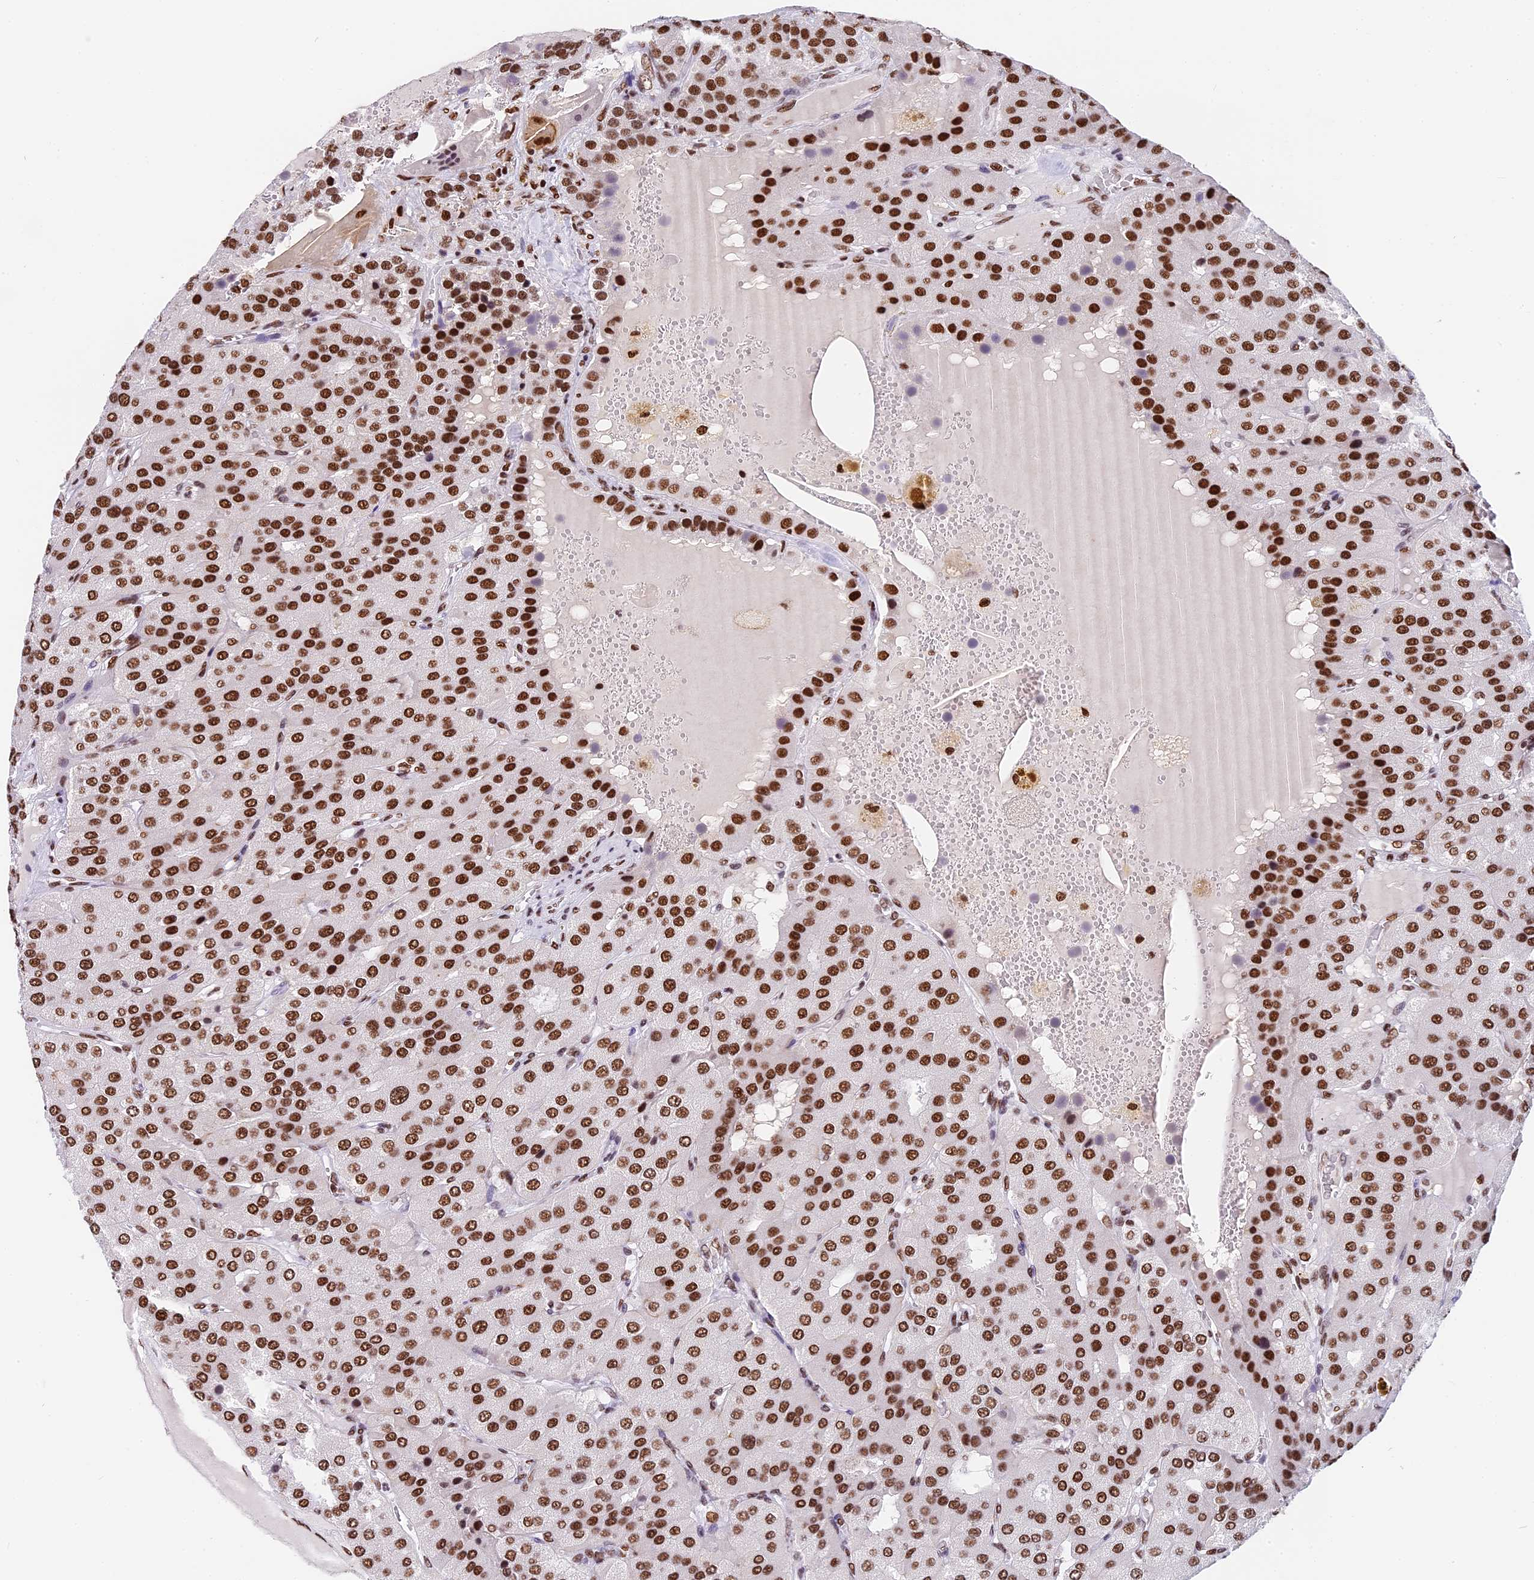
{"staining": {"intensity": "moderate", "quantity": ">75%", "location": "nuclear"}, "tissue": "parathyroid gland", "cell_type": "Glandular cells", "image_type": "normal", "snomed": [{"axis": "morphology", "description": "Normal tissue, NOS"}, {"axis": "morphology", "description": "Adenoma, NOS"}, {"axis": "topography", "description": "Parathyroid gland"}], "caption": "IHC (DAB) staining of unremarkable human parathyroid gland displays moderate nuclear protein expression in approximately >75% of glandular cells.", "gene": "SBNO1", "patient": {"sex": "female", "age": 86}}